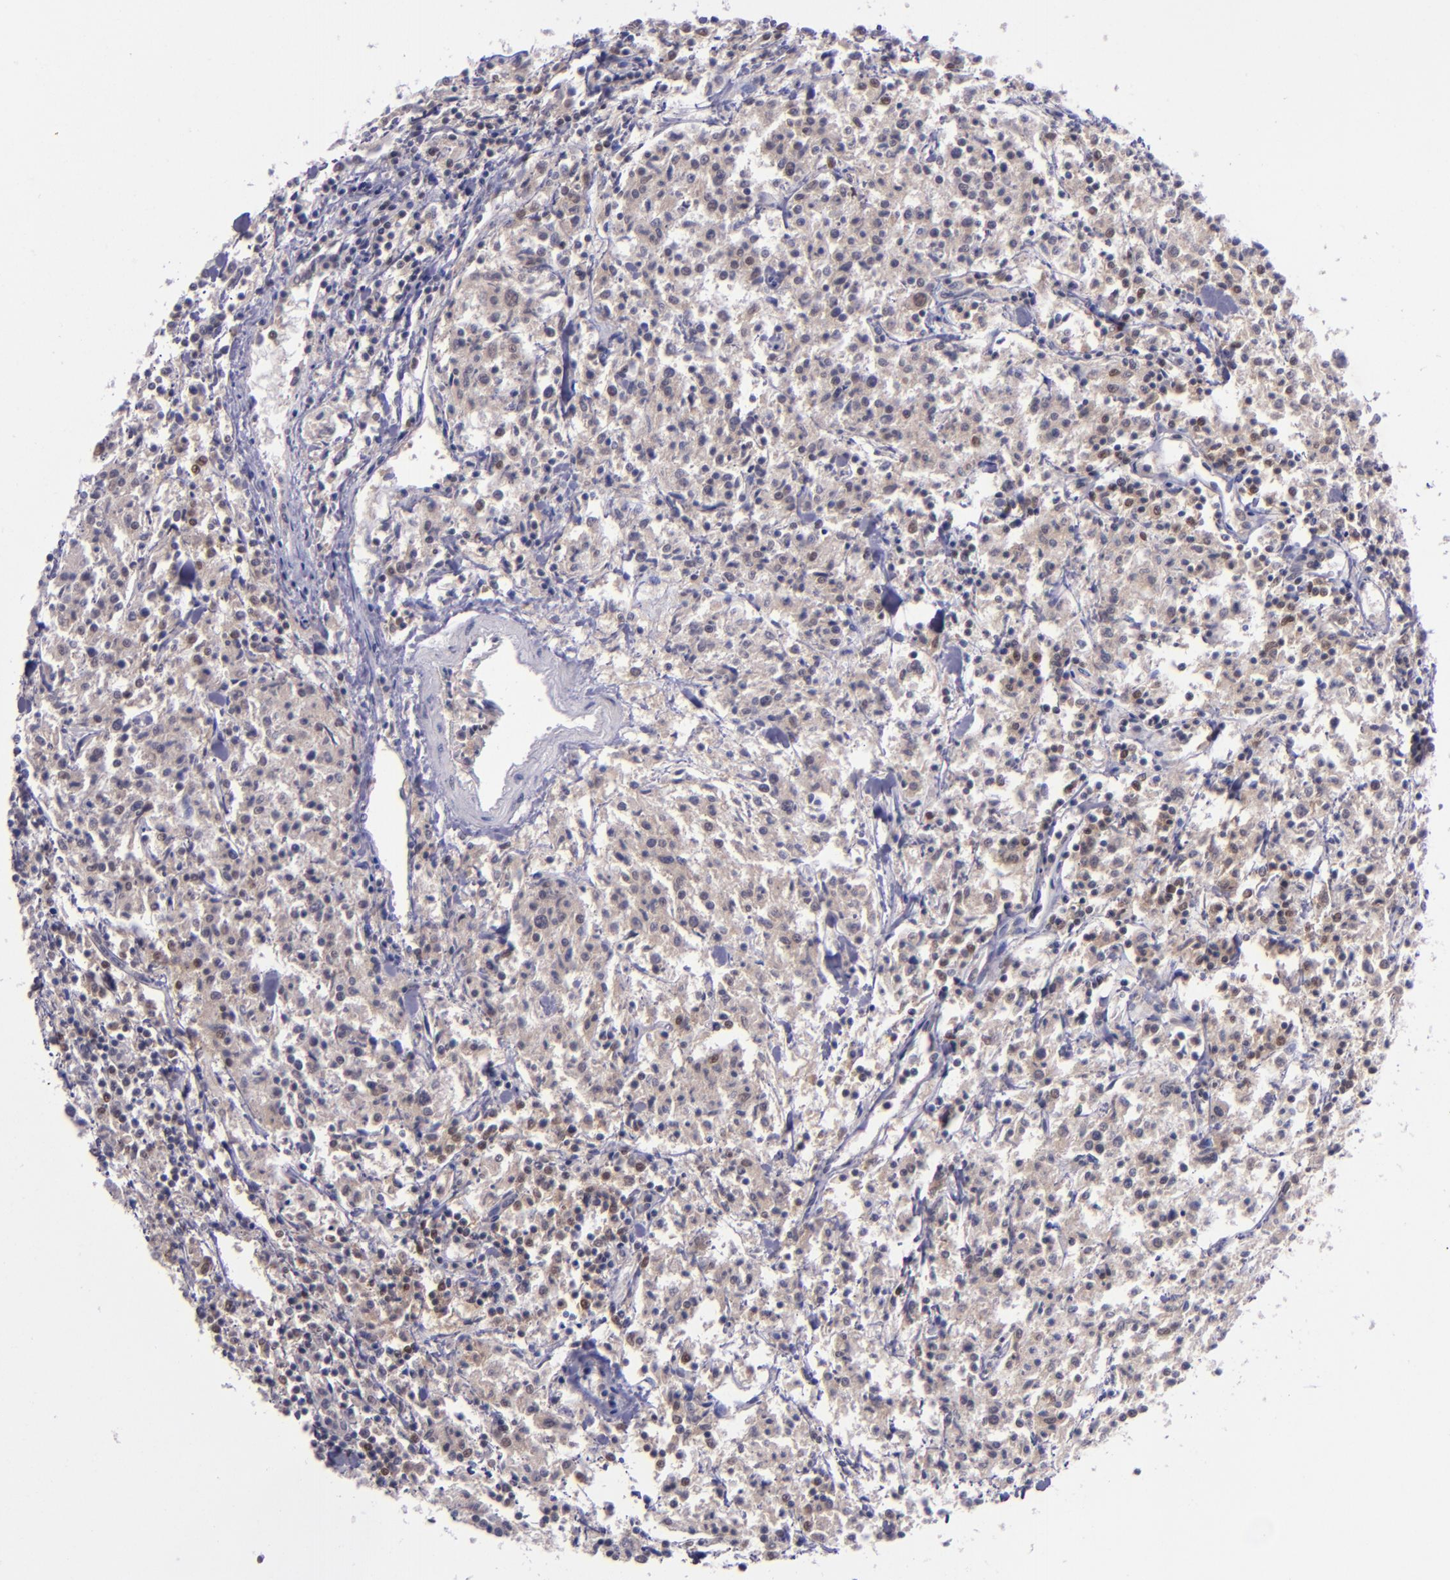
{"staining": {"intensity": "weak", "quantity": ">75%", "location": "cytoplasmic/membranous,nuclear"}, "tissue": "lymphoma", "cell_type": "Tumor cells", "image_type": "cancer", "snomed": [{"axis": "morphology", "description": "Malignant lymphoma, non-Hodgkin's type, Low grade"}, {"axis": "topography", "description": "Small intestine"}], "caption": "A micrograph of human lymphoma stained for a protein displays weak cytoplasmic/membranous and nuclear brown staining in tumor cells.", "gene": "BAG1", "patient": {"sex": "female", "age": 59}}